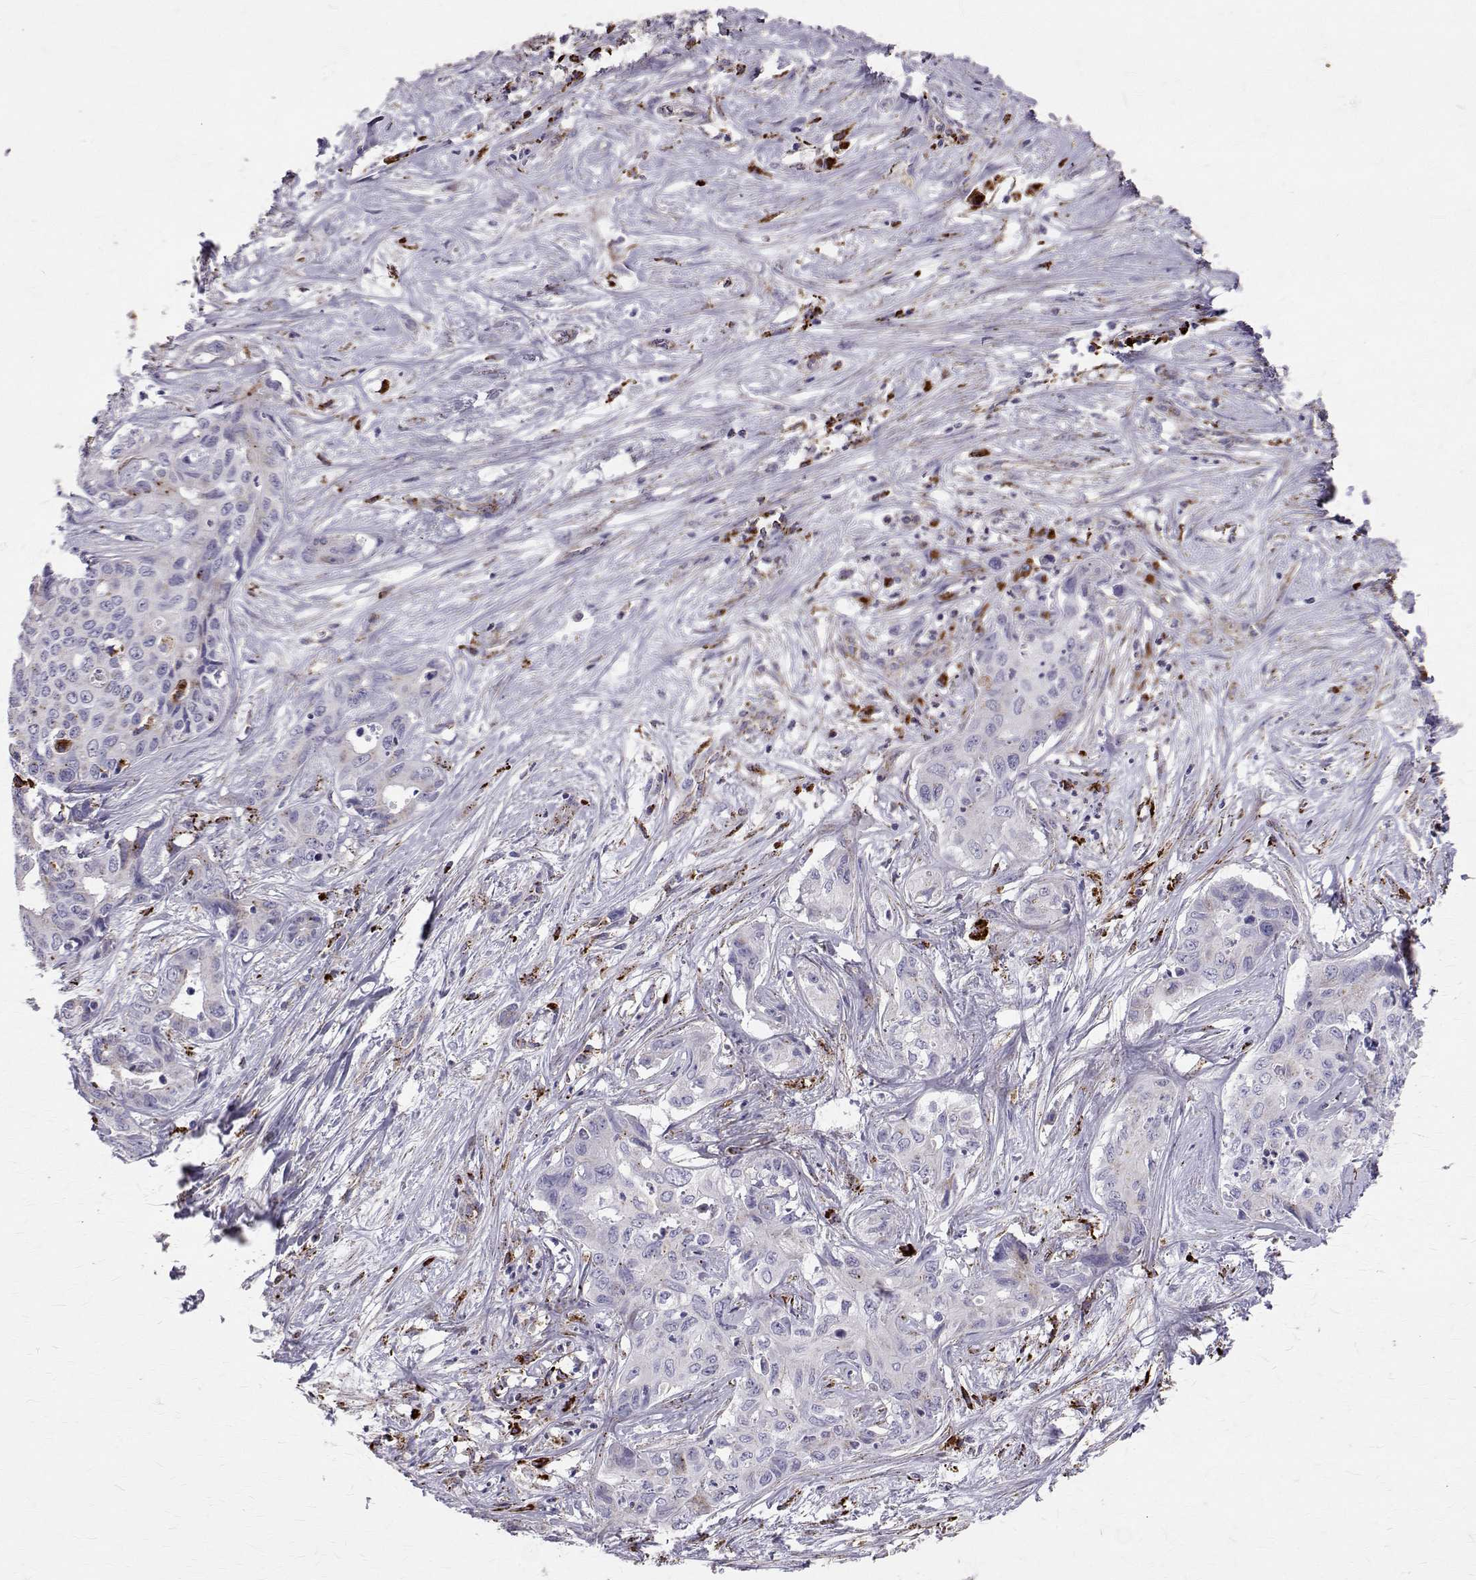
{"staining": {"intensity": "moderate", "quantity": "<25%", "location": "cytoplasmic/membranous"}, "tissue": "liver cancer", "cell_type": "Tumor cells", "image_type": "cancer", "snomed": [{"axis": "morphology", "description": "Cholangiocarcinoma"}, {"axis": "topography", "description": "Liver"}], "caption": "Immunohistochemistry (IHC) histopathology image of neoplastic tissue: cholangiocarcinoma (liver) stained using immunohistochemistry exhibits low levels of moderate protein expression localized specifically in the cytoplasmic/membranous of tumor cells, appearing as a cytoplasmic/membranous brown color.", "gene": "TPP1", "patient": {"sex": "female", "age": 65}}